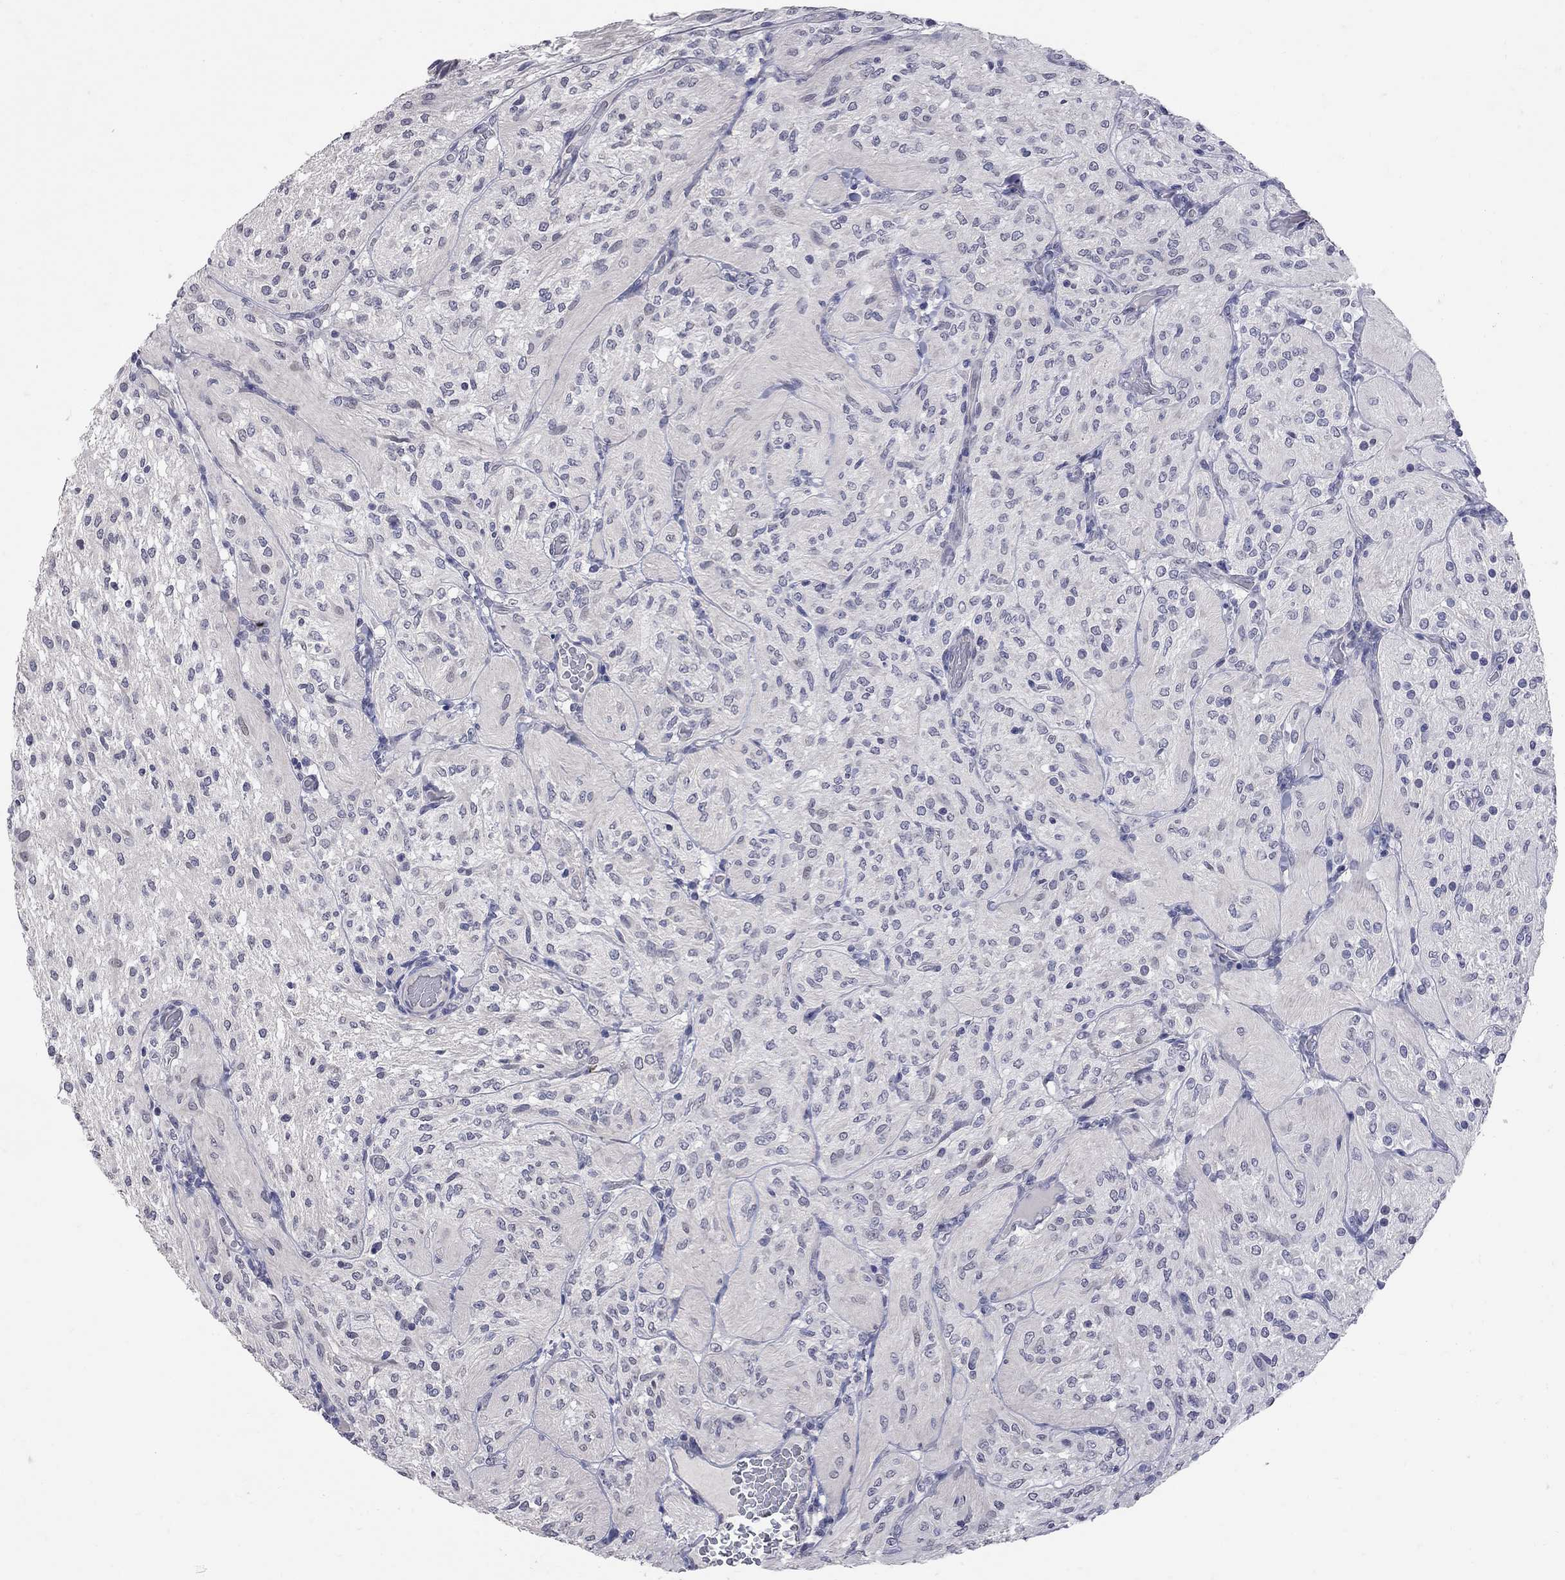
{"staining": {"intensity": "negative", "quantity": "none", "location": "none"}, "tissue": "glioma", "cell_type": "Tumor cells", "image_type": "cancer", "snomed": [{"axis": "morphology", "description": "Glioma, malignant, Low grade"}, {"axis": "topography", "description": "Brain"}], "caption": "An immunohistochemistry histopathology image of glioma is shown. There is no staining in tumor cells of glioma. (DAB immunohistochemistry (IHC) with hematoxylin counter stain).", "gene": "NOS2", "patient": {"sex": "male", "age": 3}}